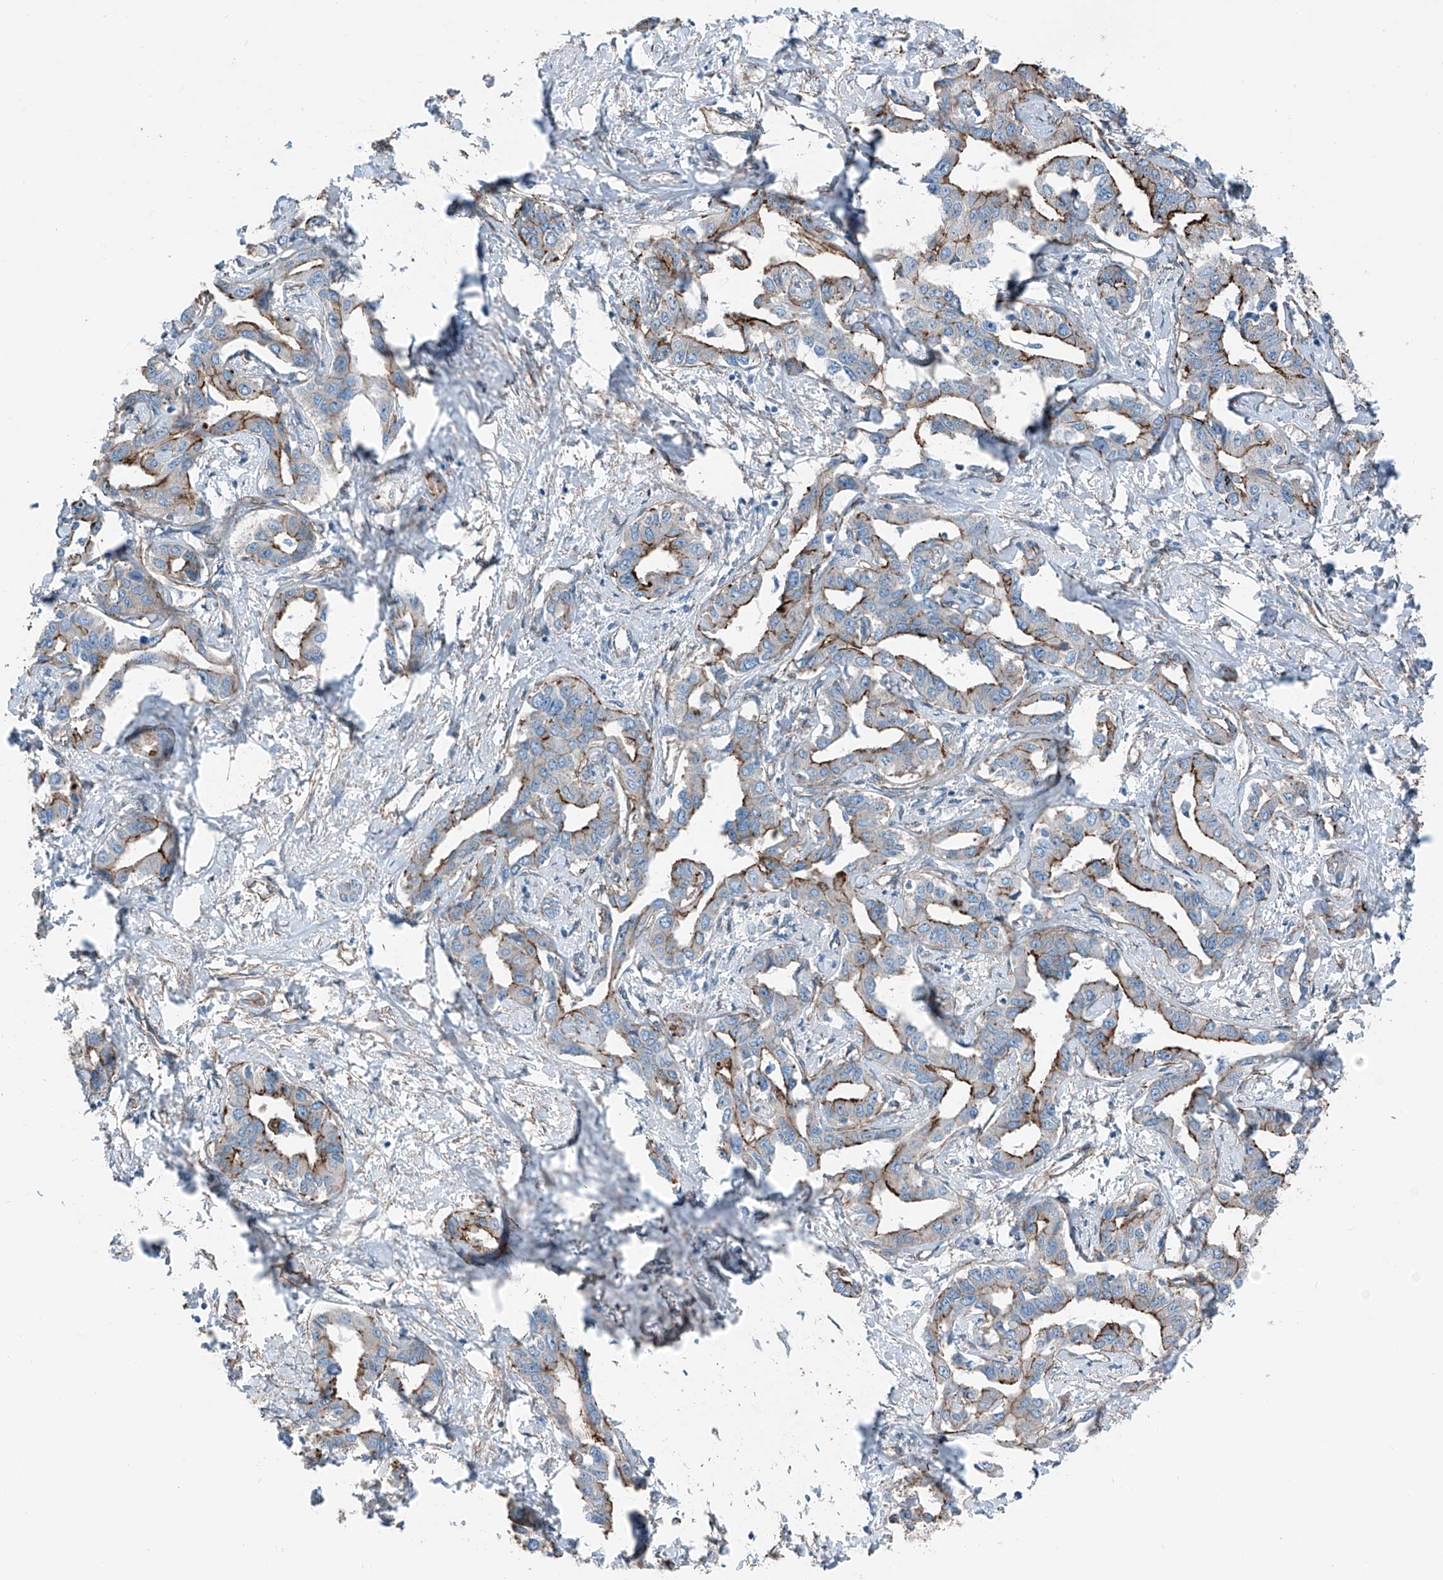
{"staining": {"intensity": "strong", "quantity": "25%-75%", "location": "cytoplasmic/membranous"}, "tissue": "liver cancer", "cell_type": "Tumor cells", "image_type": "cancer", "snomed": [{"axis": "morphology", "description": "Cholangiocarcinoma"}, {"axis": "topography", "description": "Liver"}], "caption": "Liver cancer (cholangiocarcinoma) stained with a brown dye demonstrates strong cytoplasmic/membranous positive expression in about 25%-75% of tumor cells.", "gene": "THEMIS2", "patient": {"sex": "male", "age": 59}}